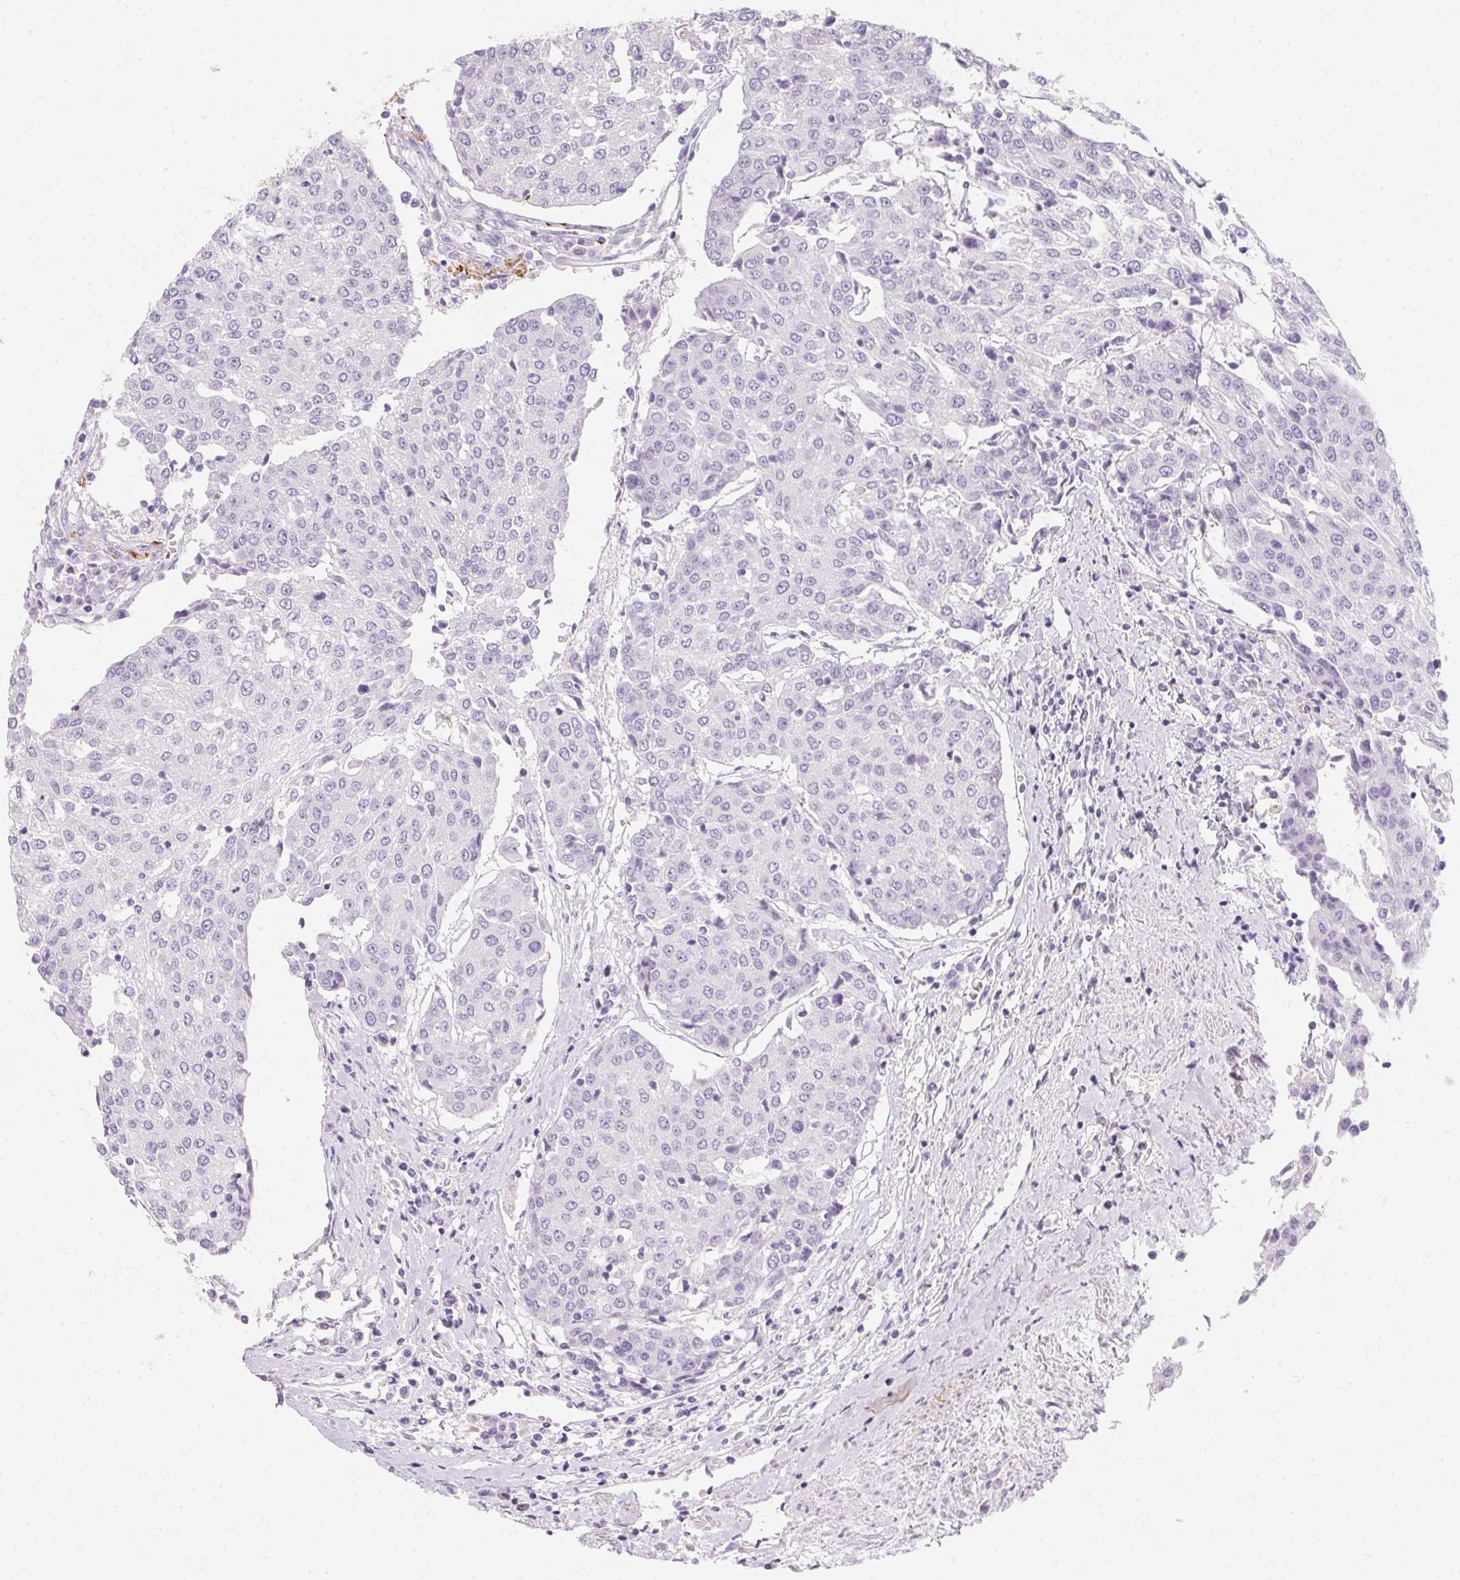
{"staining": {"intensity": "negative", "quantity": "none", "location": "none"}, "tissue": "urothelial cancer", "cell_type": "Tumor cells", "image_type": "cancer", "snomed": [{"axis": "morphology", "description": "Urothelial carcinoma, High grade"}, {"axis": "topography", "description": "Urinary bladder"}], "caption": "An image of high-grade urothelial carcinoma stained for a protein shows no brown staining in tumor cells.", "gene": "MYL4", "patient": {"sex": "female", "age": 85}}